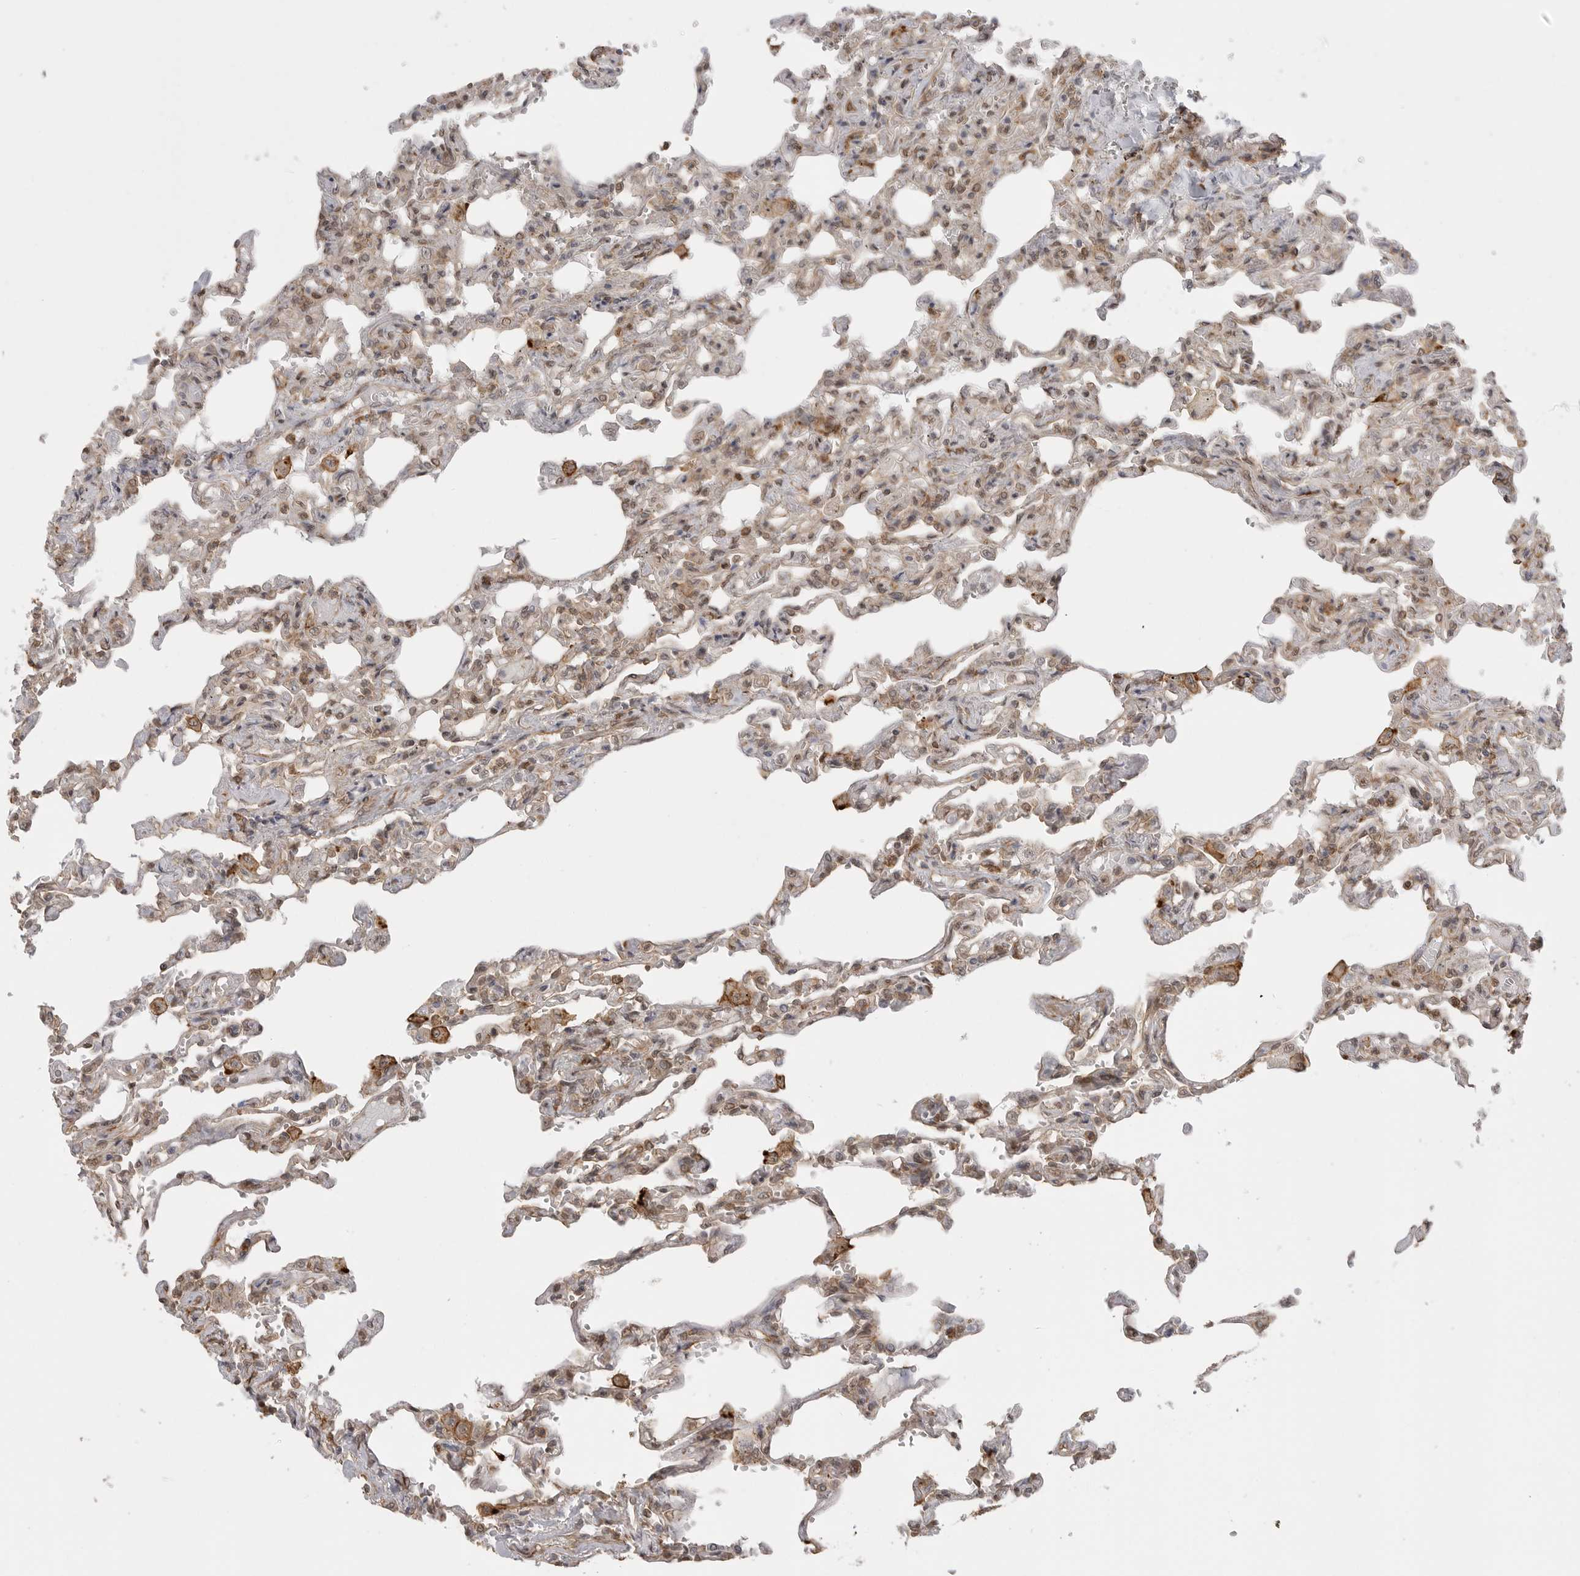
{"staining": {"intensity": "moderate", "quantity": "<25%", "location": "cytoplasmic/membranous"}, "tissue": "lung", "cell_type": "Alveolar cells", "image_type": "normal", "snomed": [{"axis": "morphology", "description": "Normal tissue, NOS"}, {"axis": "topography", "description": "Lung"}], "caption": "Approximately <25% of alveolar cells in unremarkable human lung show moderate cytoplasmic/membranous protein staining as visualized by brown immunohistochemical staining.", "gene": "GPC2", "patient": {"sex": "male", "age": 21}}